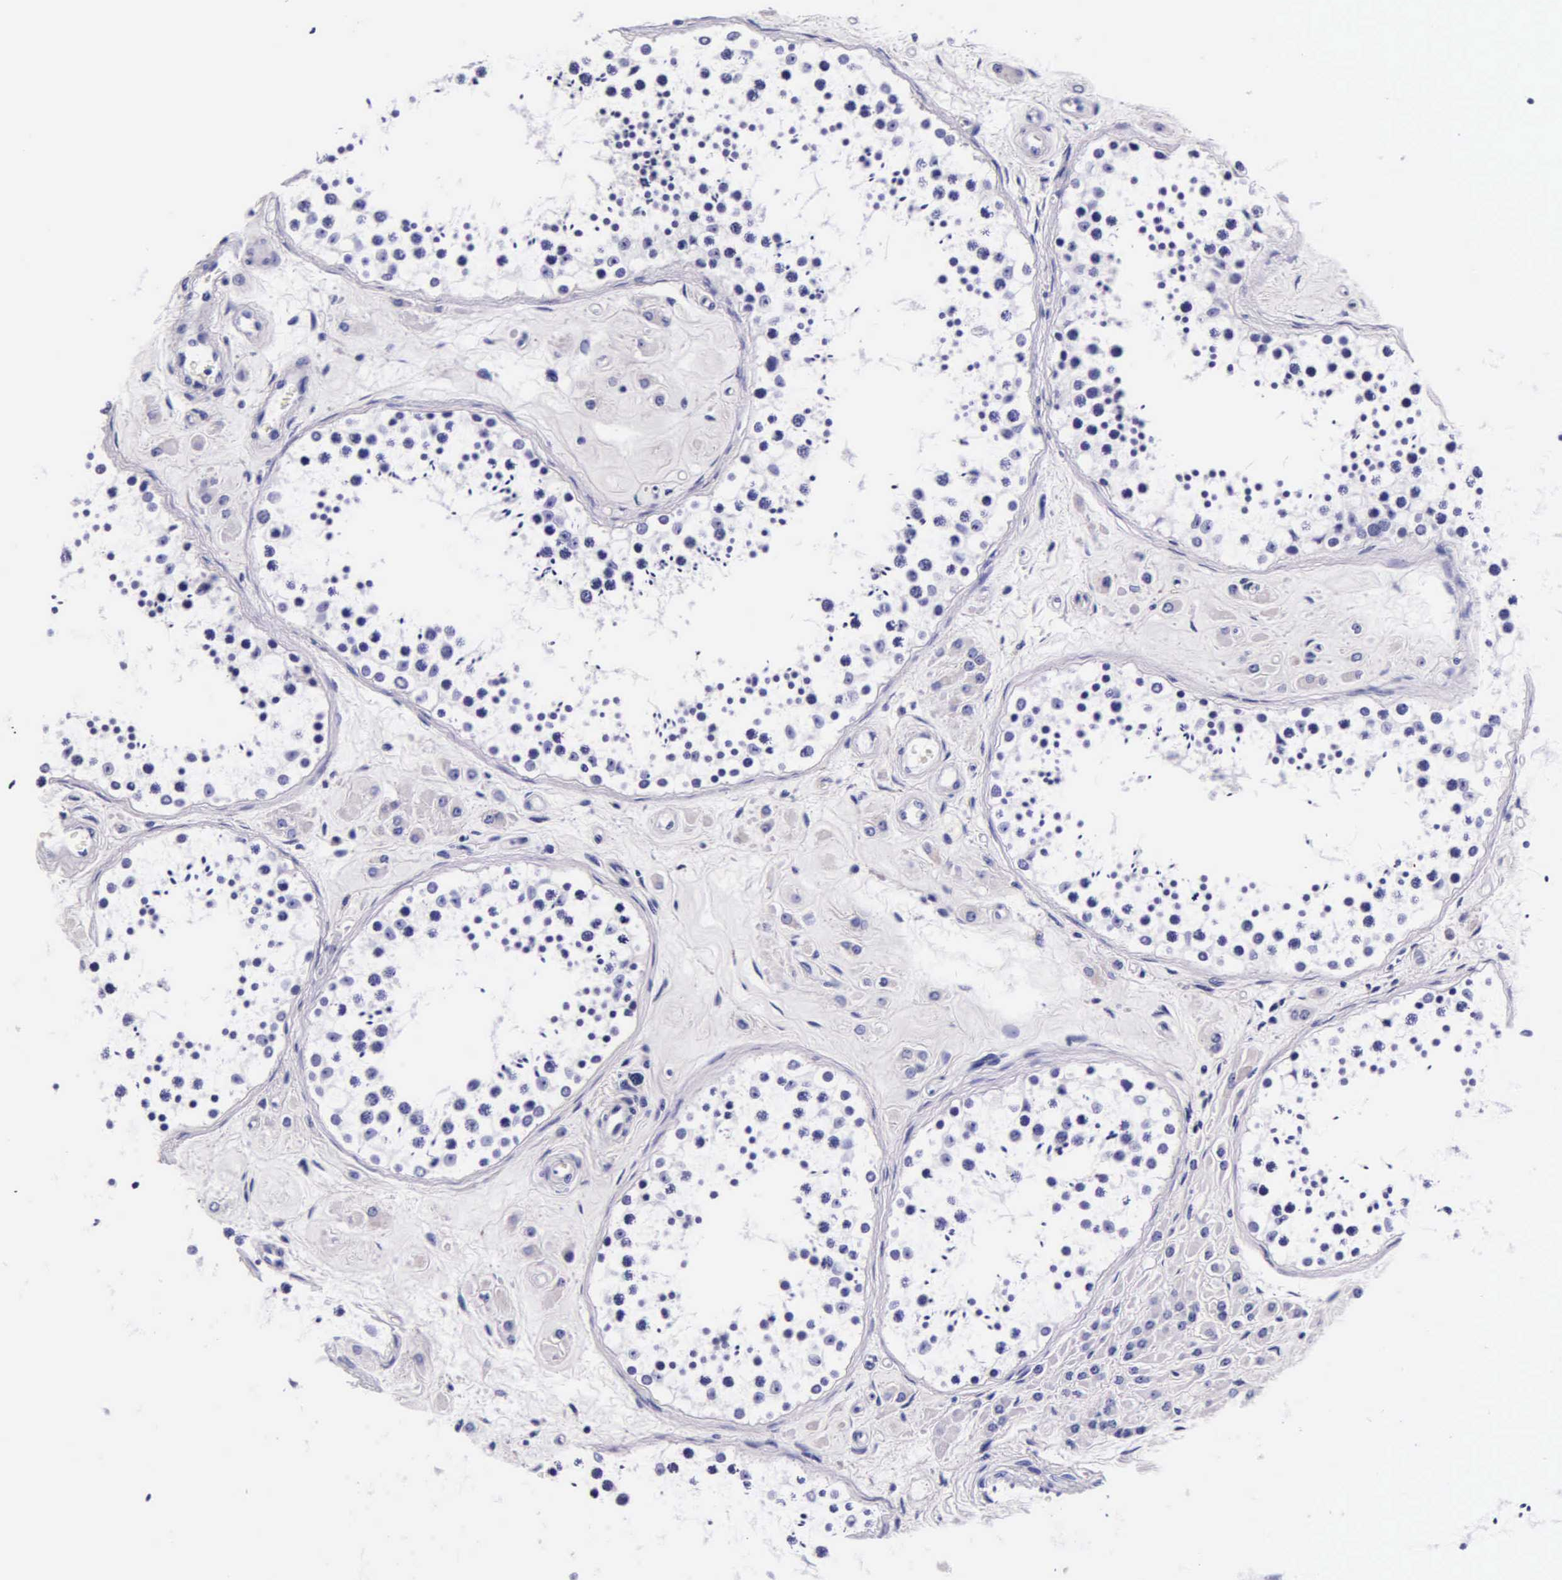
{"staining": {"intensity": "negative", "quantity": "none", "location": "none"}, "tissue": "testis", "cell_type": "Cells in seminiferous ducts", "image_type": "normal", "snomed": [{"axis": "morphology", "description": "Normal tissue, NOS"}, {"axis": "topography", "description": "Testis"}], "caption": "Immunohistochemistry (IHC) photomicrograph of unremarkable testis: human testis stained with DAB demonstrates no significant protein staining in cells in seminiferous ducts. (Brightfield microscopy of DAB (3,3'-diaminobenzidine) immunohistochemistry at high magnification).", "gene": "DGCR2", "patient": {"sex": "male", "age": 38}}